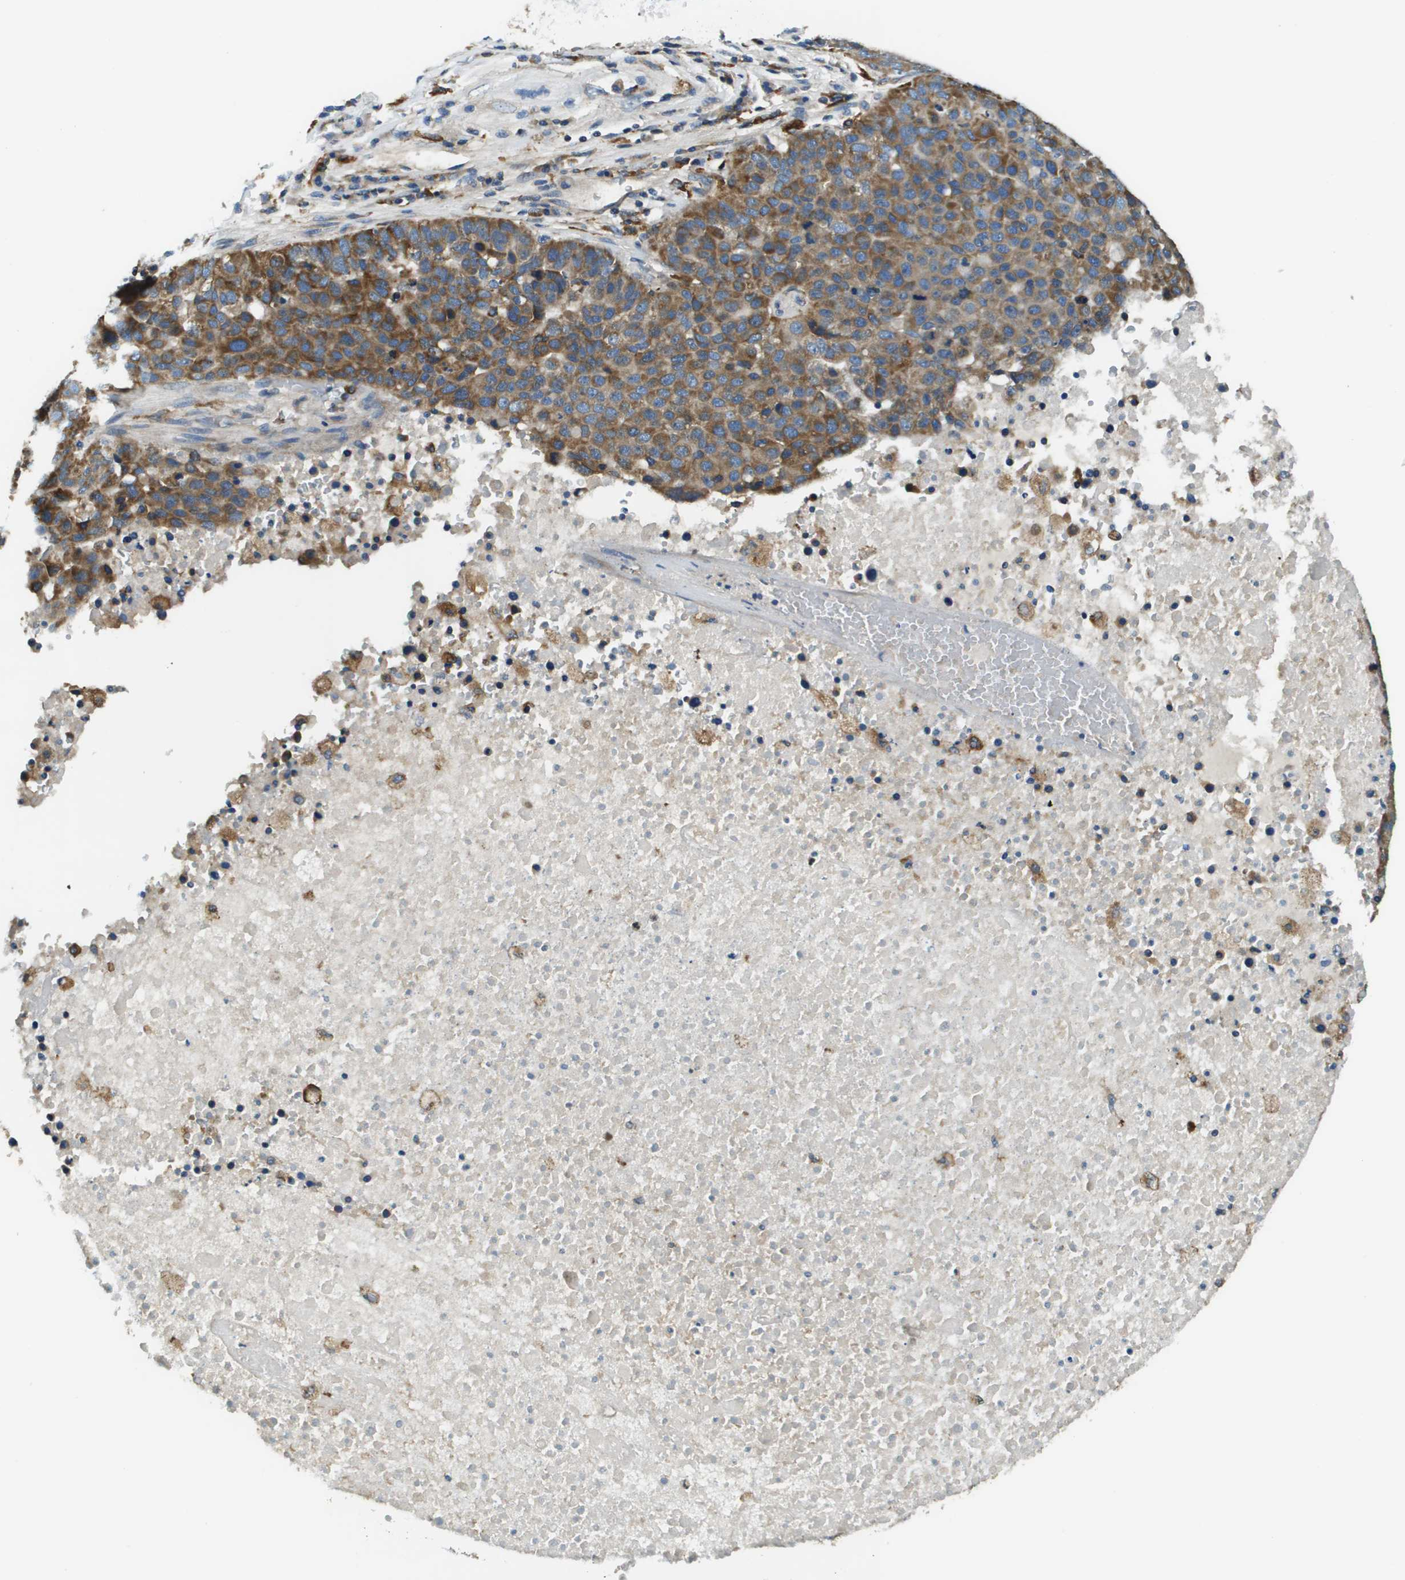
{"staining": {"intensity": "strong", "quantity": ">75%", "location": "cytoplasmic/membranous"}, "tissue": "pancreatic cancer", "cell_type": "Tumor cells", "image_type": "cancer", "snomed": [{"axis": "morphology", "description": "Adenocarcinoma, NOS"}, {"axis": "topography", "description": "Pancreas"}], "caption": "Pancreatic adenocarcinoma stained with a protein marker demonstrates strong staining in tumor cells.", "gene": "CNPY3", "patient": {"sex": "female", "age": 61}}